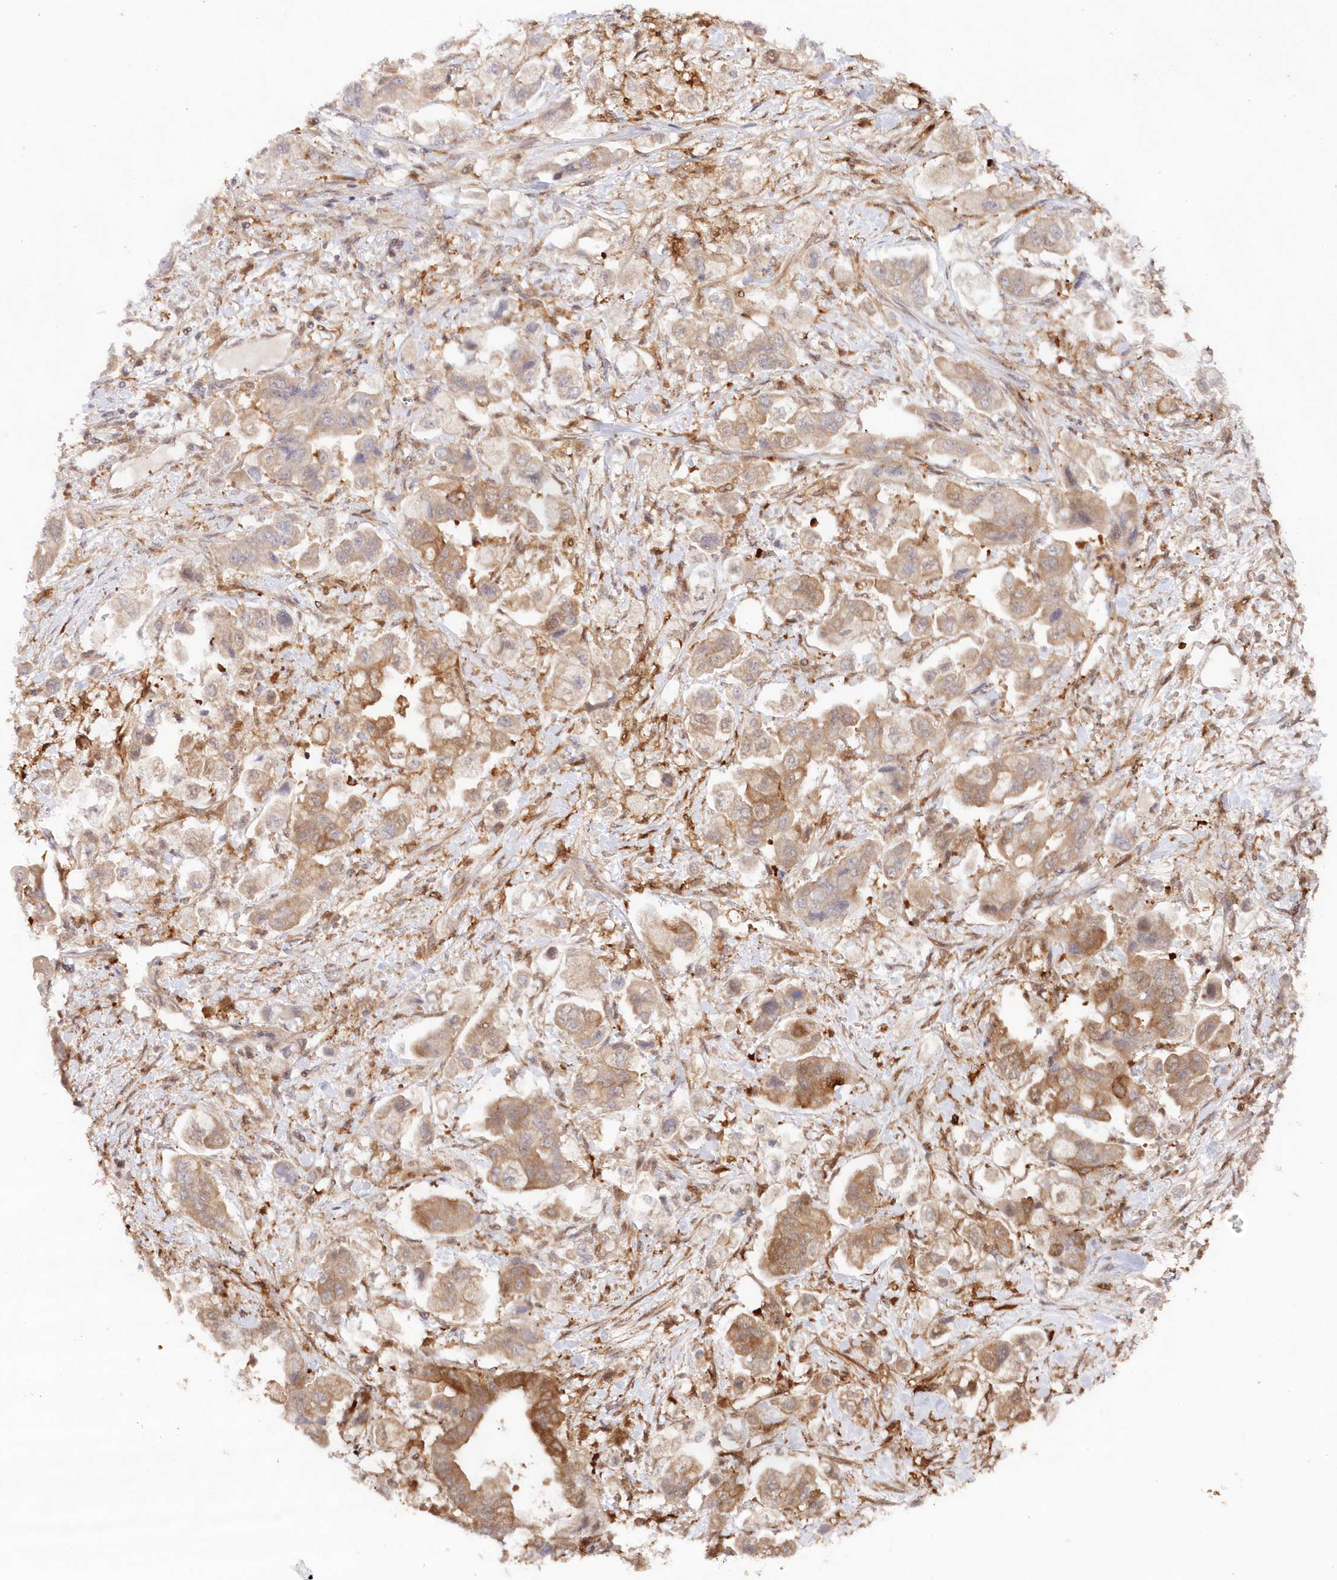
{"staining": {"intensity": "moderate", "quantity": ">75%", "location": "cytoplasmic/membranous"}, "tissue": "stomach cancer", "cell_type": "Tumor cells", "image_type": "cancer", "snomed": [{"axis": "morphology", "description": "Adenocarcinoma, NOS"}, {"axis": "topography", "description": "Stomach"}], "caption": "Moderate cytoplasmic/membranous positivity is appreciated in approximately >75% of tumor cells in adenocarcinoma (stomach). The protein of interest is stained brown, and the nuclei are stained in blue (DAB IHC with brightfield microscopy, high magnification).", "gene": "GBE1", "patient": {"sex": "male", "age": 62}}